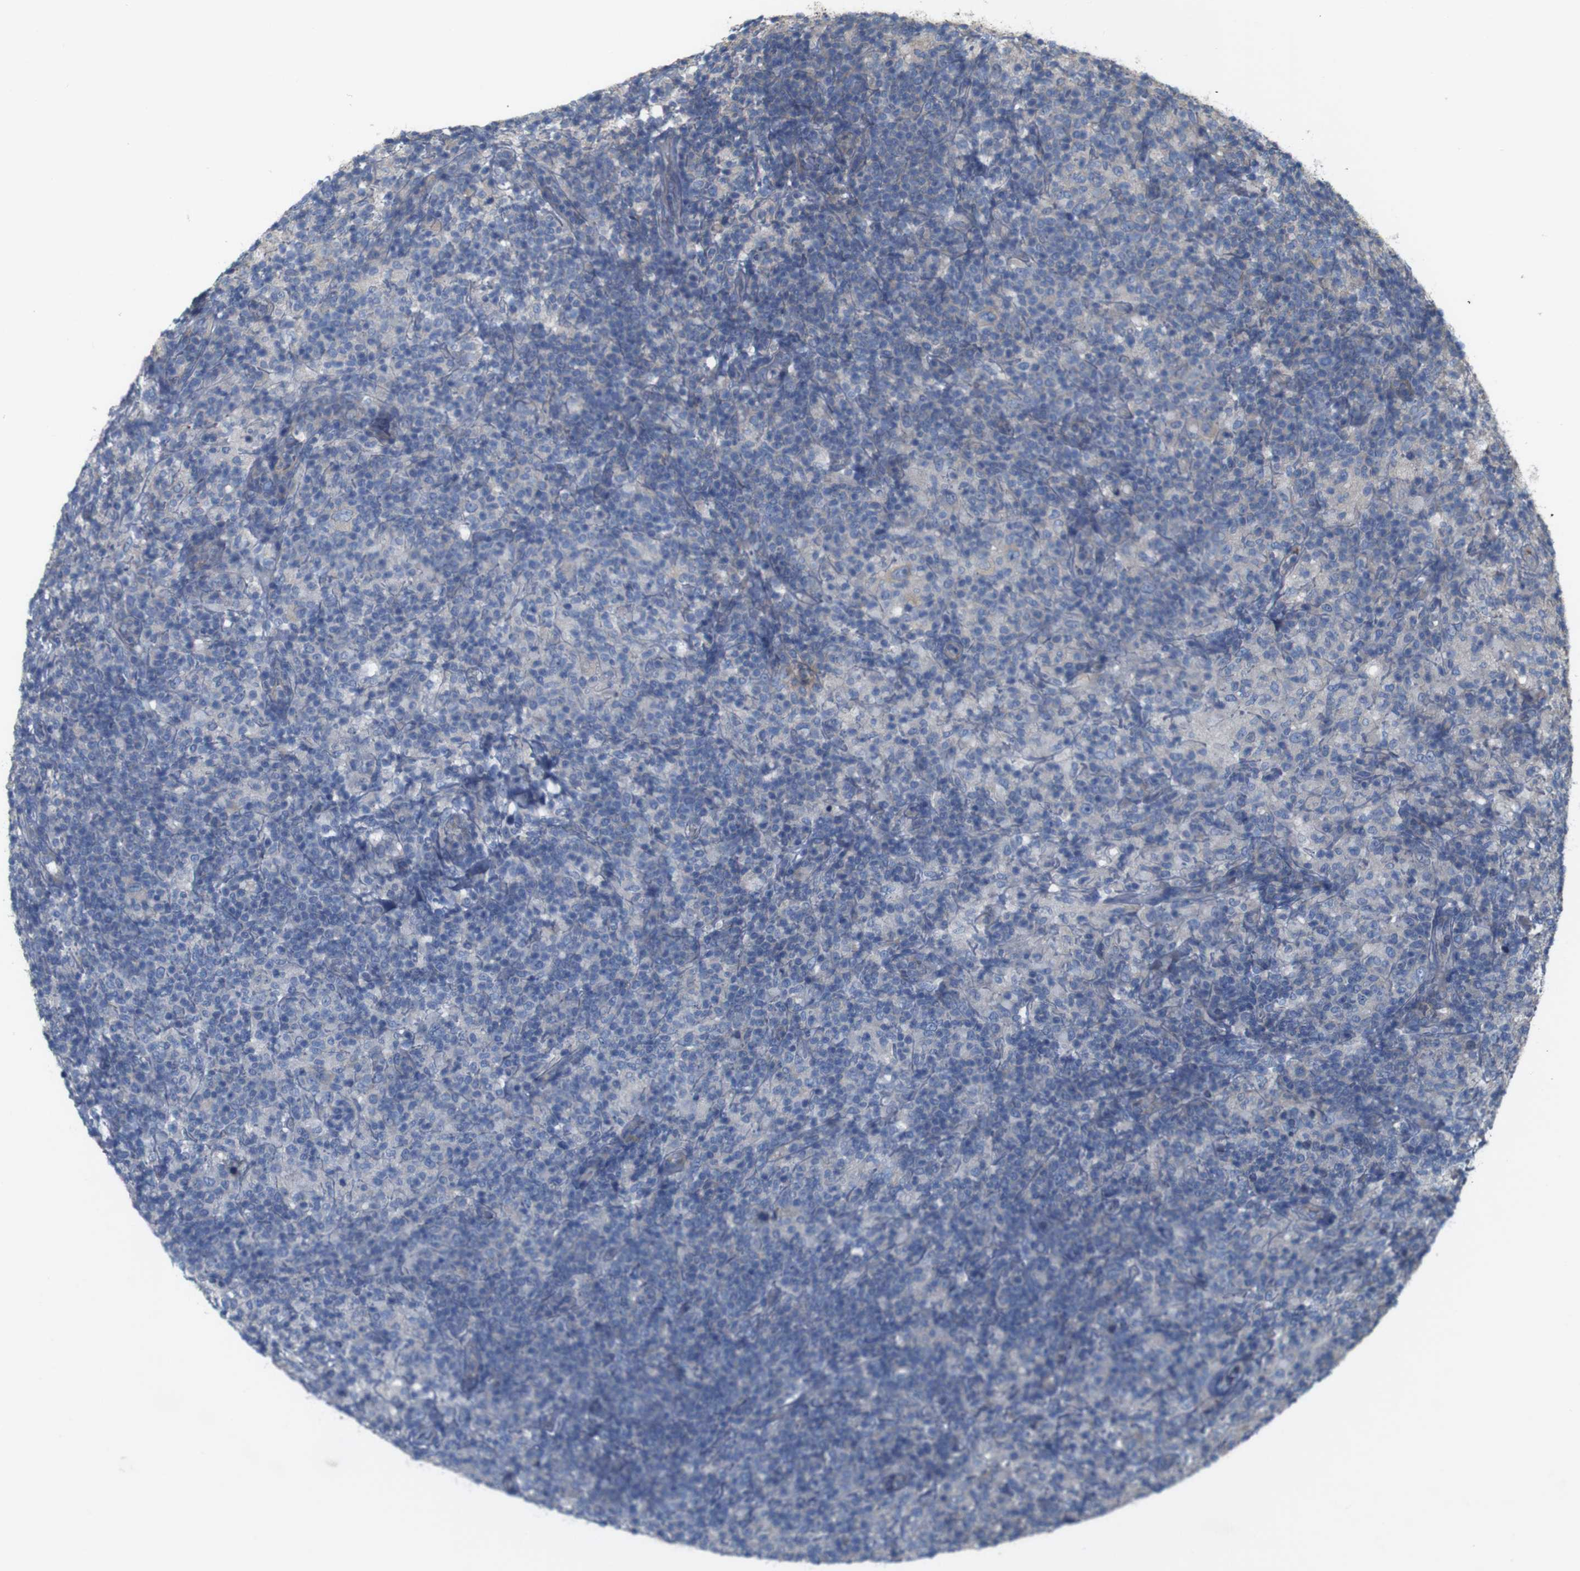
{"staining": {"intensity": "negative", "quantity": "none", "location": "none"}, "tissue": "lymphoma", "cell_type": "Tumor cells", "image_type": "cancer", "snomed": [{"axis": "morphology", "description": "Hodgkin's disease, NOS"}, {"axis": "topography", "description": "Lymph node"}], "caption": "Immunohistochemistry of human Hodgkin's disease displays no expression in tumor cells.", "gene": "MYEOV", "patient": {"sex": "male", "age": 70}}